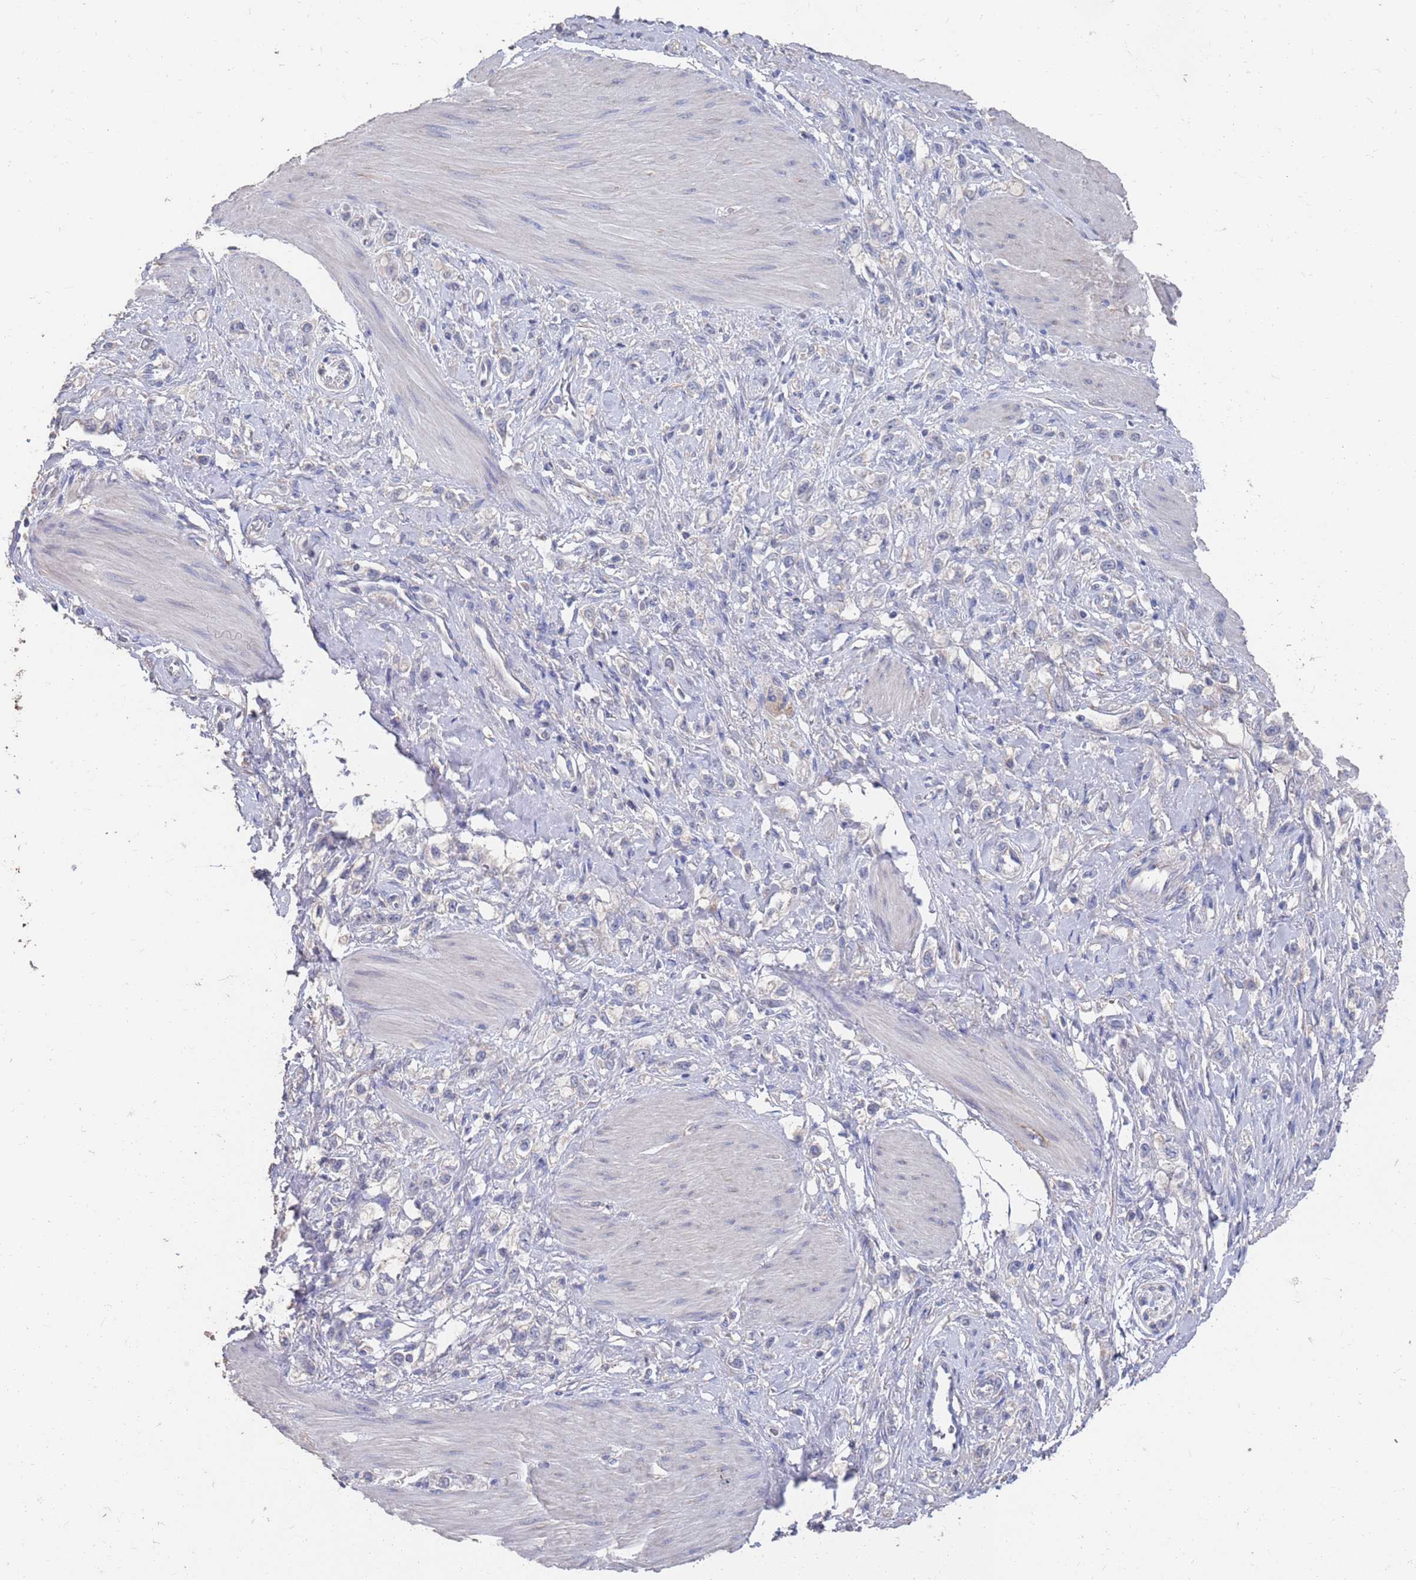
{"staining": {"intensity": "negative", "quantity": "none", "location": "none"}, "tissue": "stomach cancer", "cell_type": "Tumor cells", "image_type": "cancer", "snomed": [{"axis": "morphology", "description": "Adenocarcinoma, NOS"}, {"axis": "topography", "description": "Stomach"}], "caption": "Tumor cells are negative for protein expression in human adenocarcinoma (stomach). (IHC, brightfield microscopy, high magnification).", "gene": "BTBD18", "patient": {"sex": "female", "age": 65}}